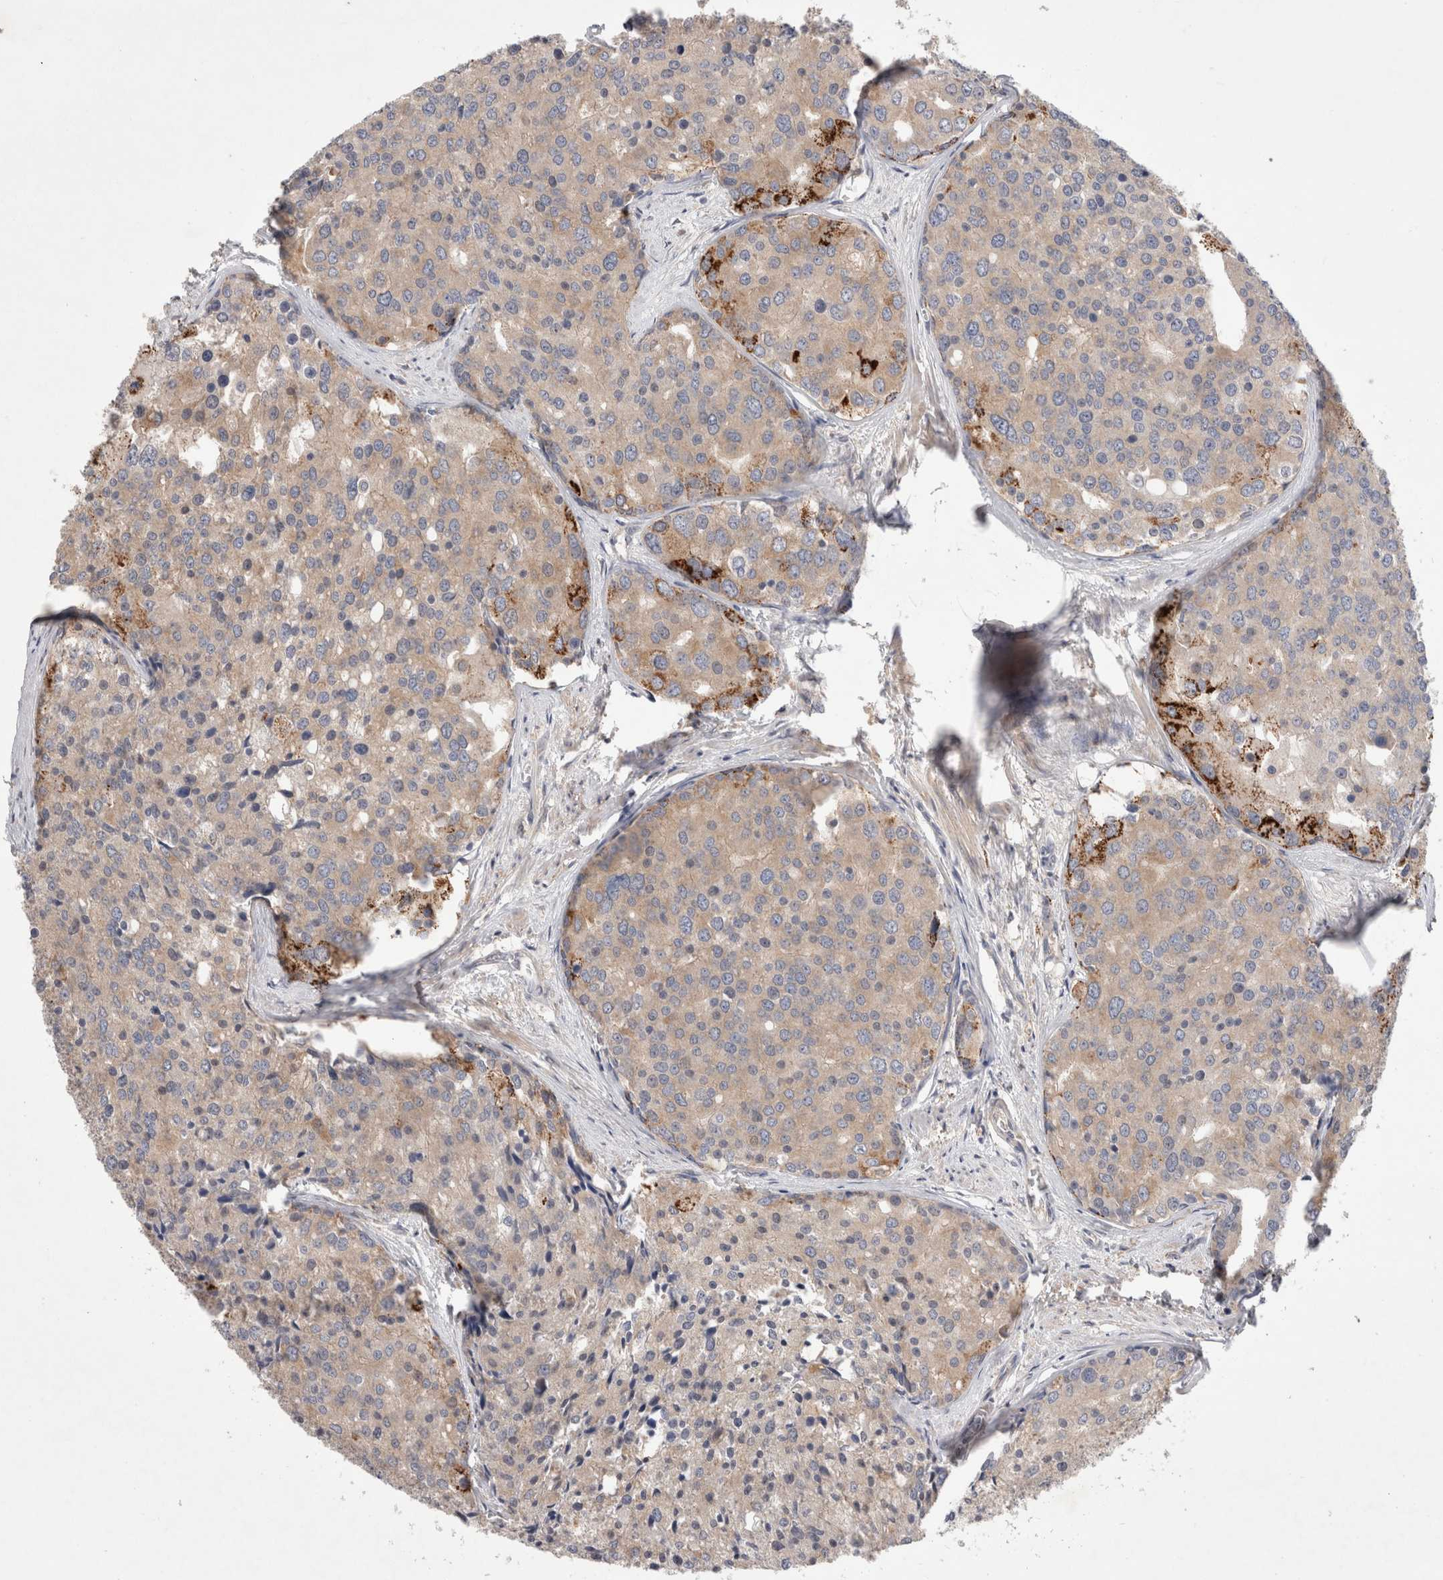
{"staining": {"intensity": "strong", "quantity": "<25%", "location": "cytoplasmic/membranous"}, "tissue": "prostate cancer", "cell_type": "Tumor cells", "image_type": "cancer", "snomed": [{"axis": "morphology", "description": "Adenocarcinoma, High grade"}, {"axis": "topography", "description": "Prostate"}], "caption": "An immunohistochemistry micrograph of tumor tissue is shown. Protein staining in brown highlights strong cytoplasmic/membranous positivity in adenocarcinoma (high-grade) (prostate) within tumor cells. Immunohistochemistry (ihc) stains the protein of interest in brown and the nuclei are stained blue.", "gene": "HROB", "patient": {"sex": "male", "age": 50}}